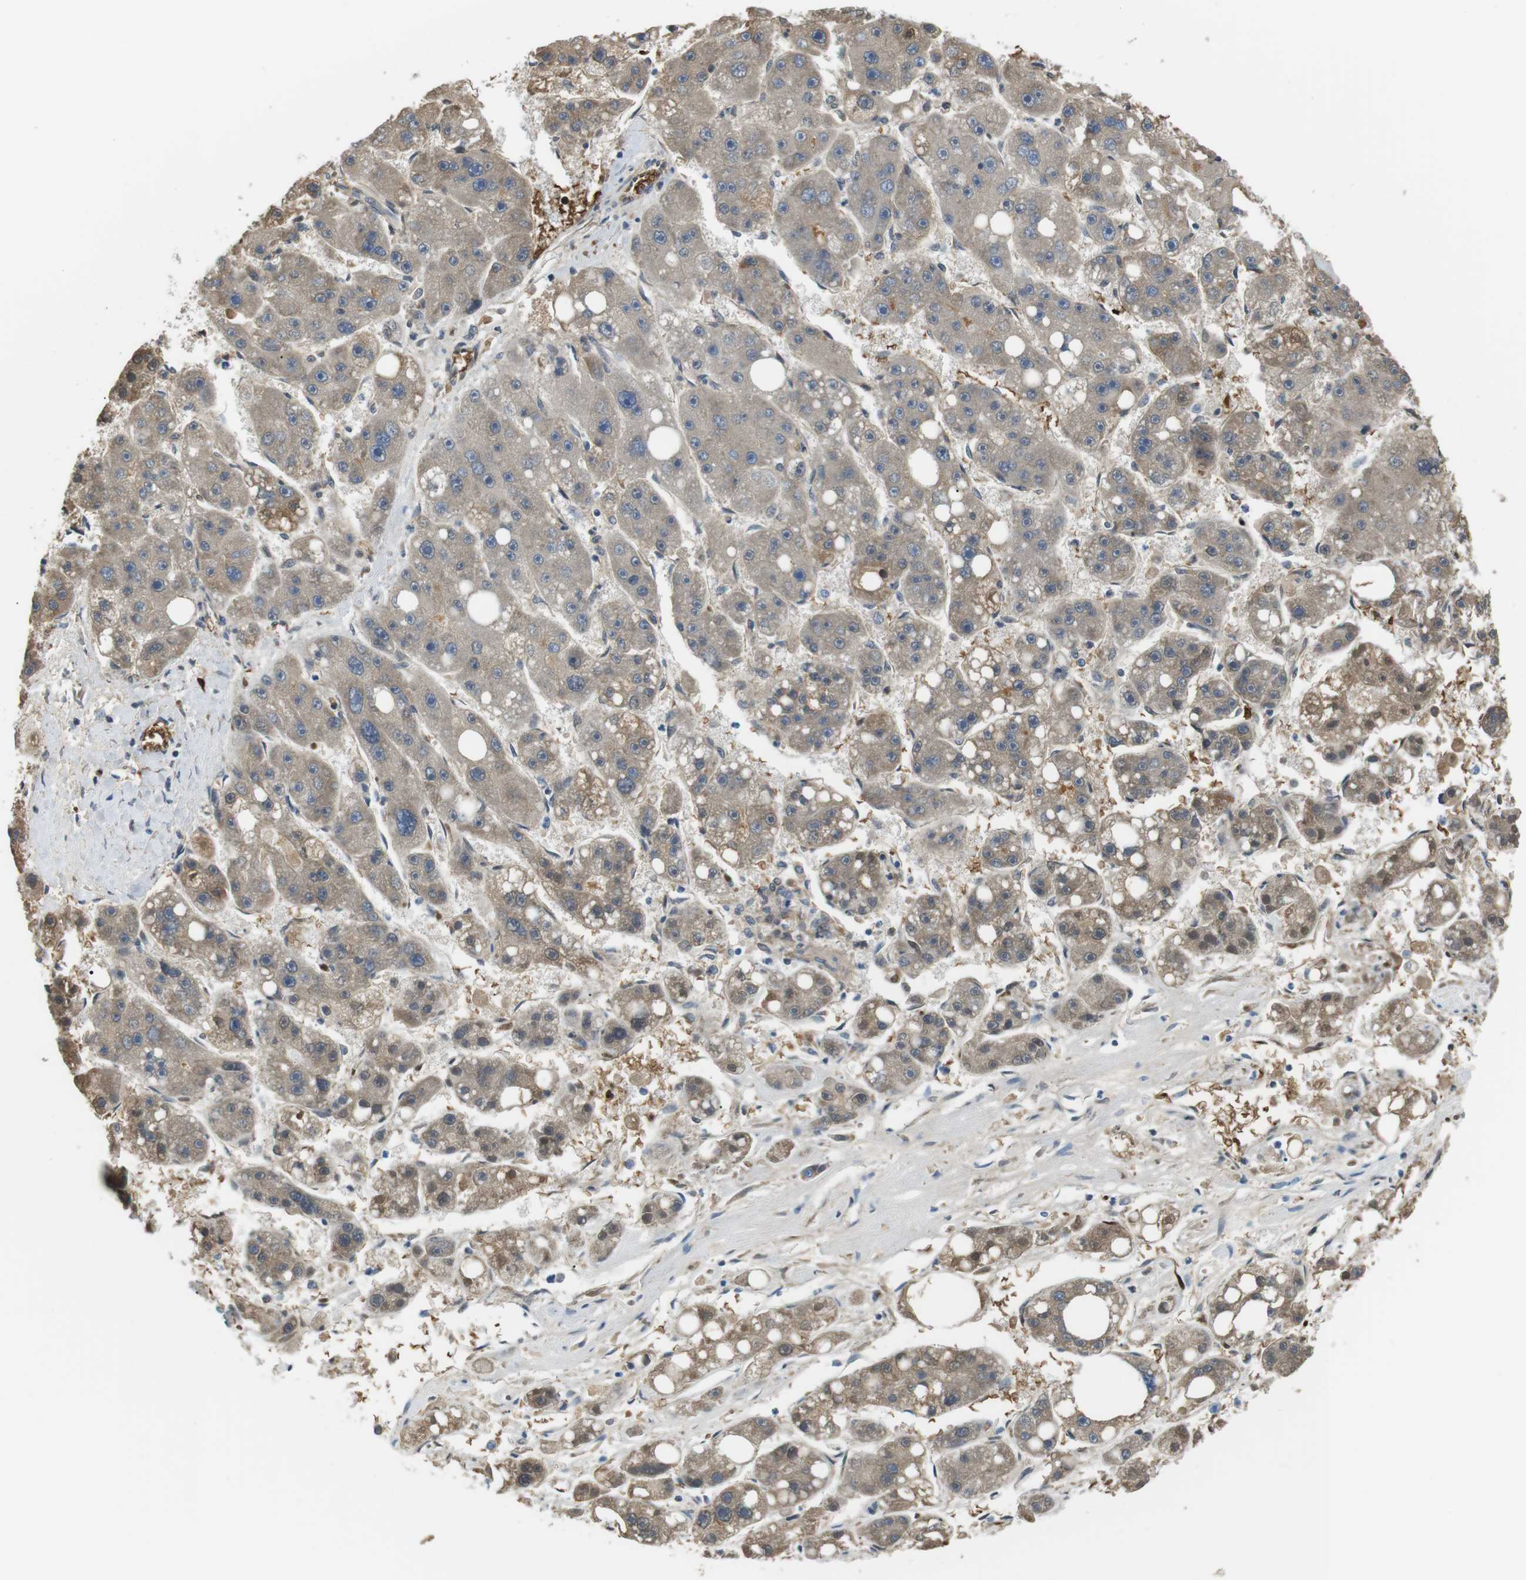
{"staining": {"intensity": "weak", "quantity": "<25%", "location": "cytoplasmic/membranous"}, "tissue": "liver cancer", "cell_type": "Tumor cells", "image_type": "cancer", "snomed": [{"axis": "morphology", "description": "Carcinoma, Hepatocellular, NOS"}, {"axis": "topography", "description": "Liver"}], "caption": "This is an immunohistochemistry micrograph of liver cancer. There is no expression in tumor cells.", "gene": "ADCY10", "patient": {"sex": "female", "age": 61}}